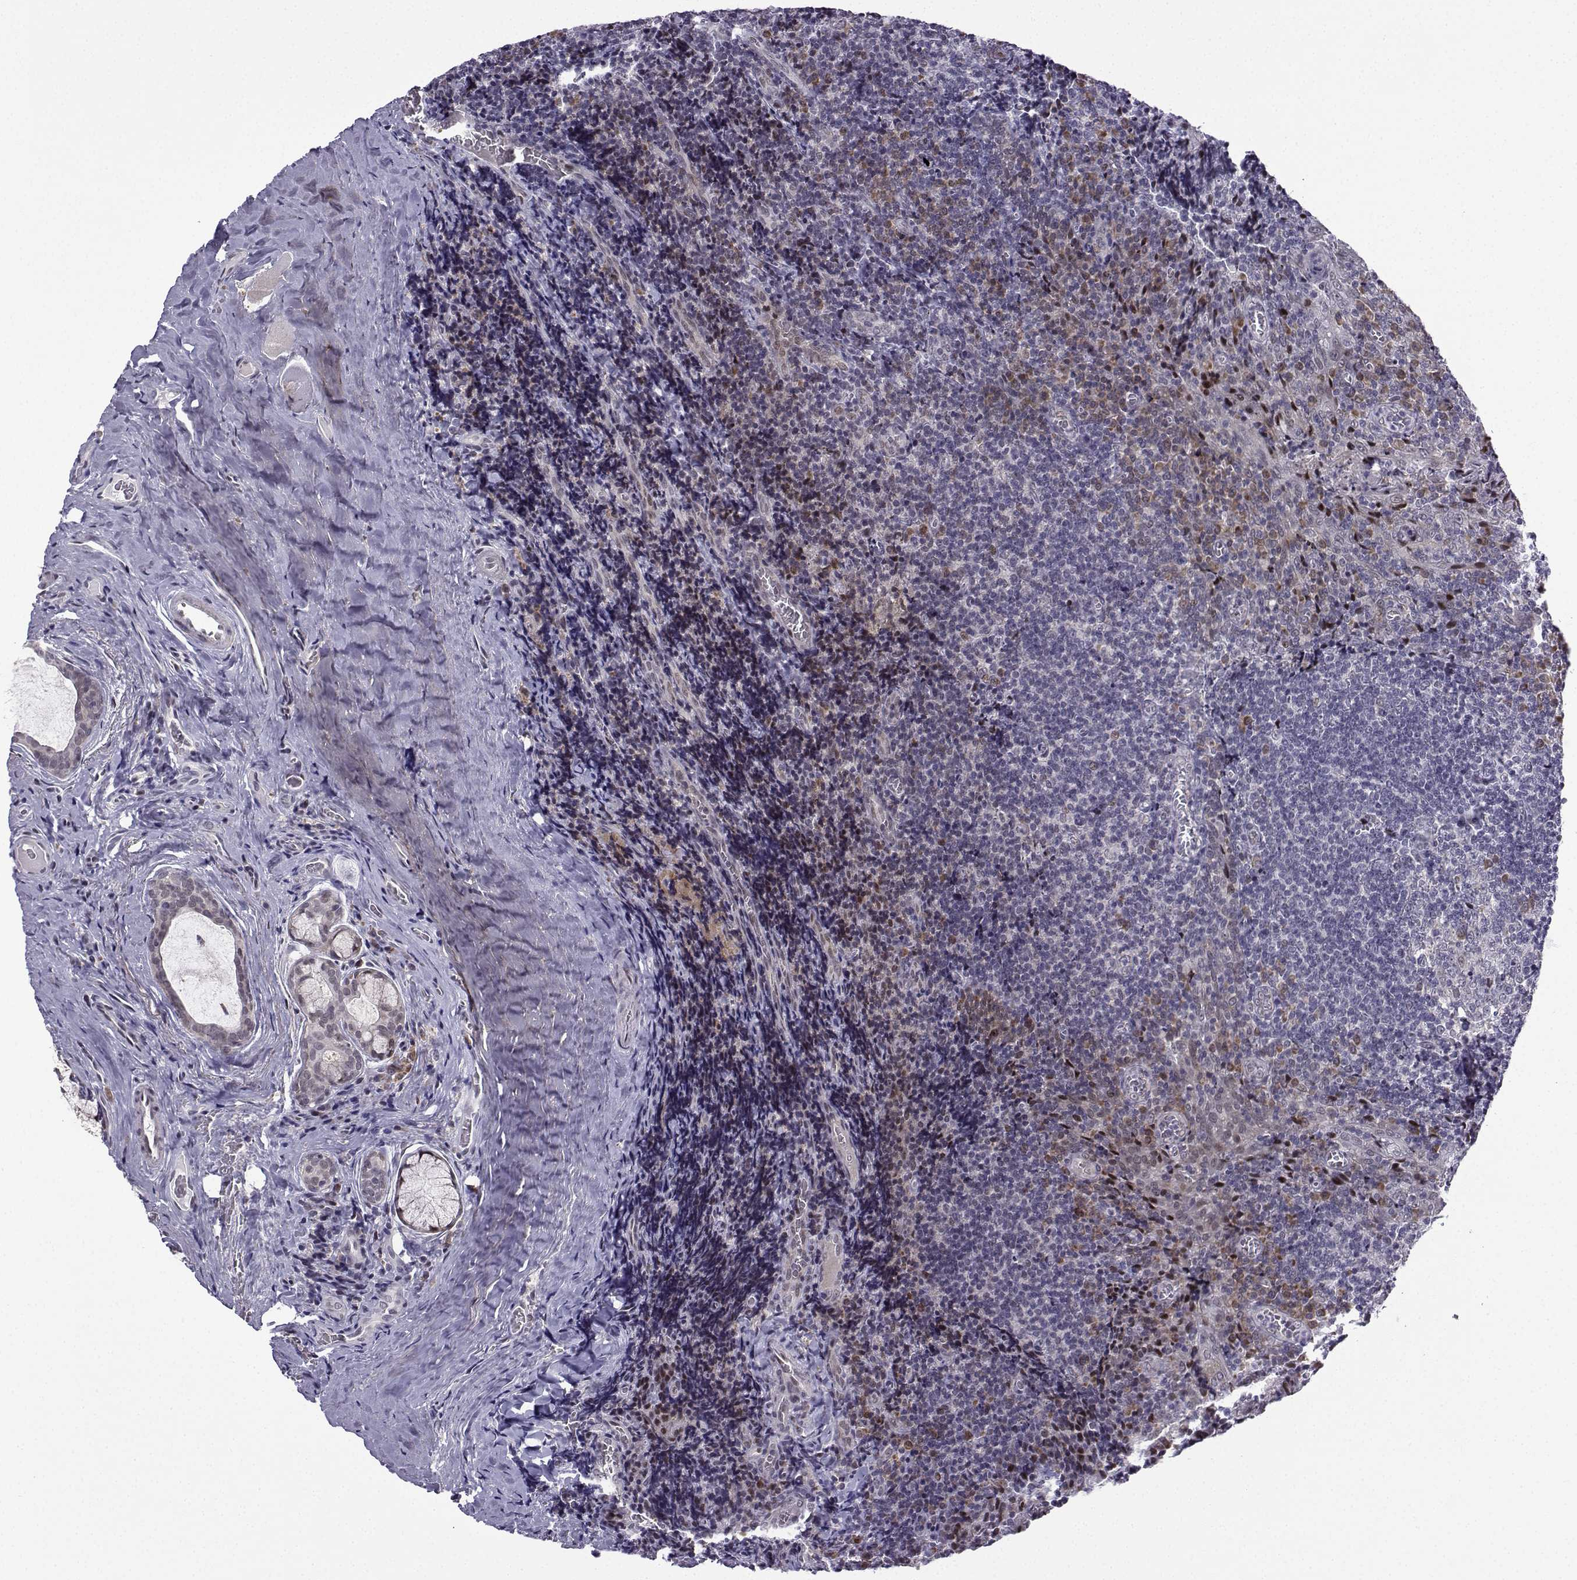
{"staining": {"intensity": "weak", "quantity": "<25%", "location": "nuclear"}, "tissue": "tonsil", "cell_type": "Germinal center cells", "image_type": "normal", "snomed": [{"axis": "morphology", "description": "Normal tissue, NOS"}, {"axis": "morphology", "description": "Inflammation, NOS"}, {"axis": "topography", "description": "Tonsil"}], "caption": "Benign tonsil was stained to show a protein in brown. There is no significant expression in germinal center cells.", "gene": "FGF3", "patient": {"sex": "female", "age": 31}}